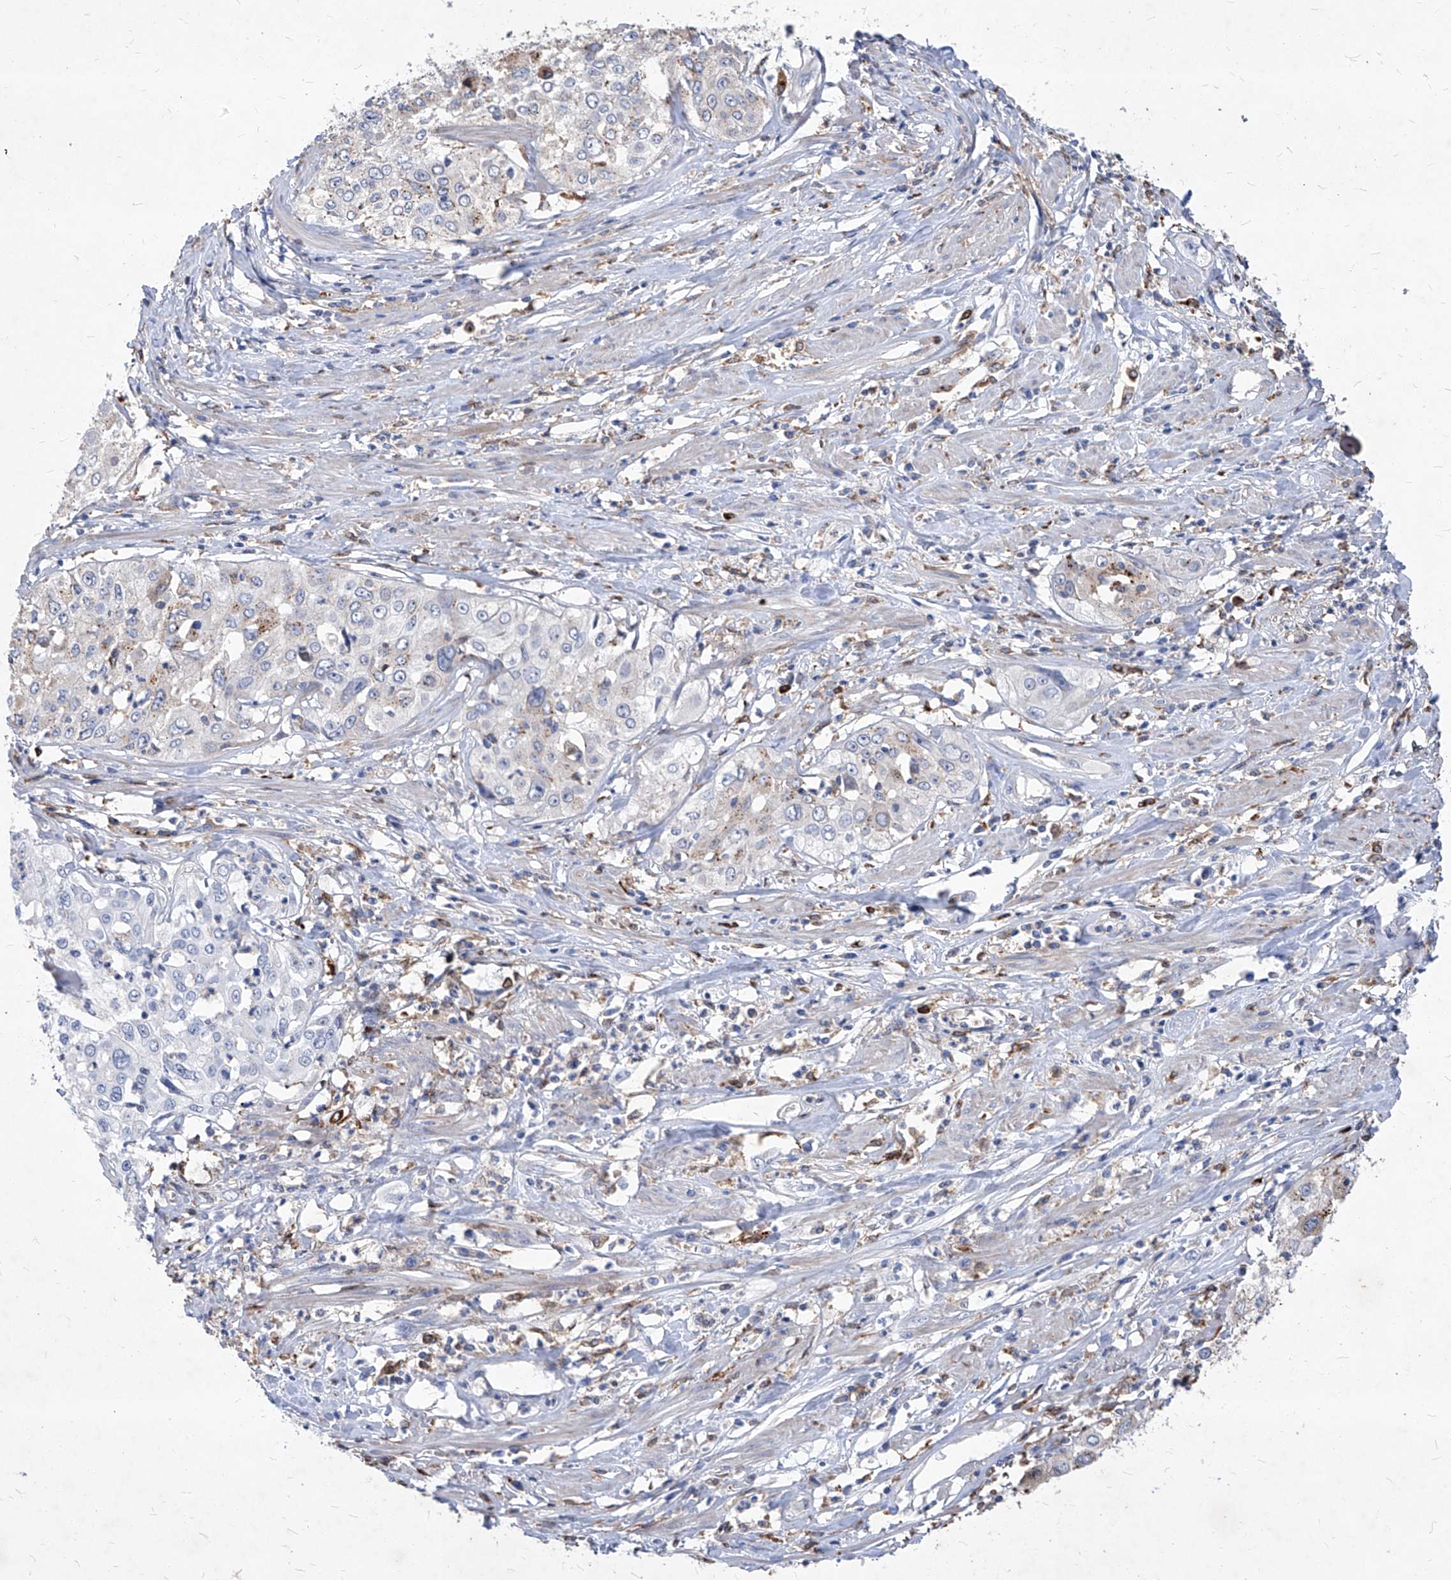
{"staining": {"intensity": "negative", "quantity": "none", "location": "none"}, "tissue": "cervical cancer", "cell_type": "Tumor cells", "image_type": "cancer", "snomed": [{"axis": "morphology", "description": "Squamous cell carcinoma, NOS"}, {"axis": "topography", "description": "Cervix"}], "caption": "DAB (3,3'-diaminobenzidine) immunohistochemical staining of cervical cancer demonstrates no significant expression in tumor cells.", "gene": "UBOX5", "patient": {"sex": "female", "age": 31}}